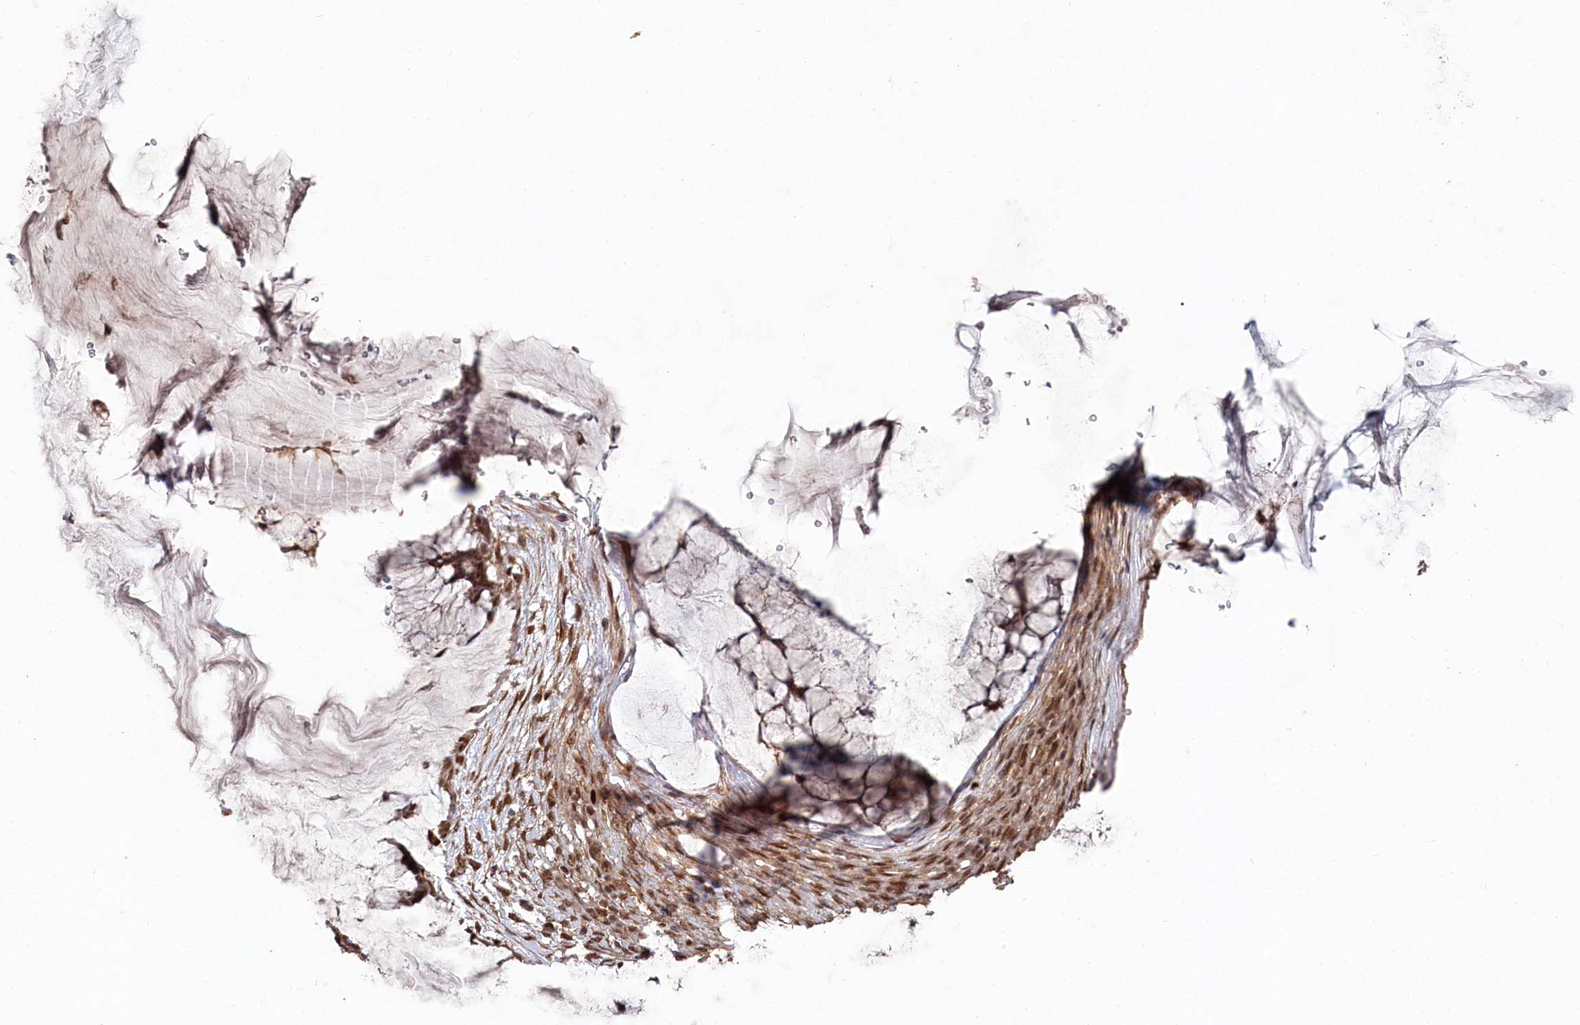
{"staining": {"intensity": "moderate", "quantity": "<25%", "location": "cytoplasmic/membranous,nuclear"}, "tissue": "ovarian cancer", "cell_type": "Tumor cells", "image_type": "cancer", "snomed": [{"axis": "morphology", "description": "Cystadenocarcinoma, mucinous, NOS"}, {"axis": "topography", "description": "Ovary"}], "caption": "IHC of ovarian cancer (mucinous cystadenocarcinoma) demonstrates low levels of moderate cytoplasmic/membranous and nuclear staining in about <25% of tumor cells.", "gene": "BORCS7", "patient": {"sex": "female", "age": 42}}